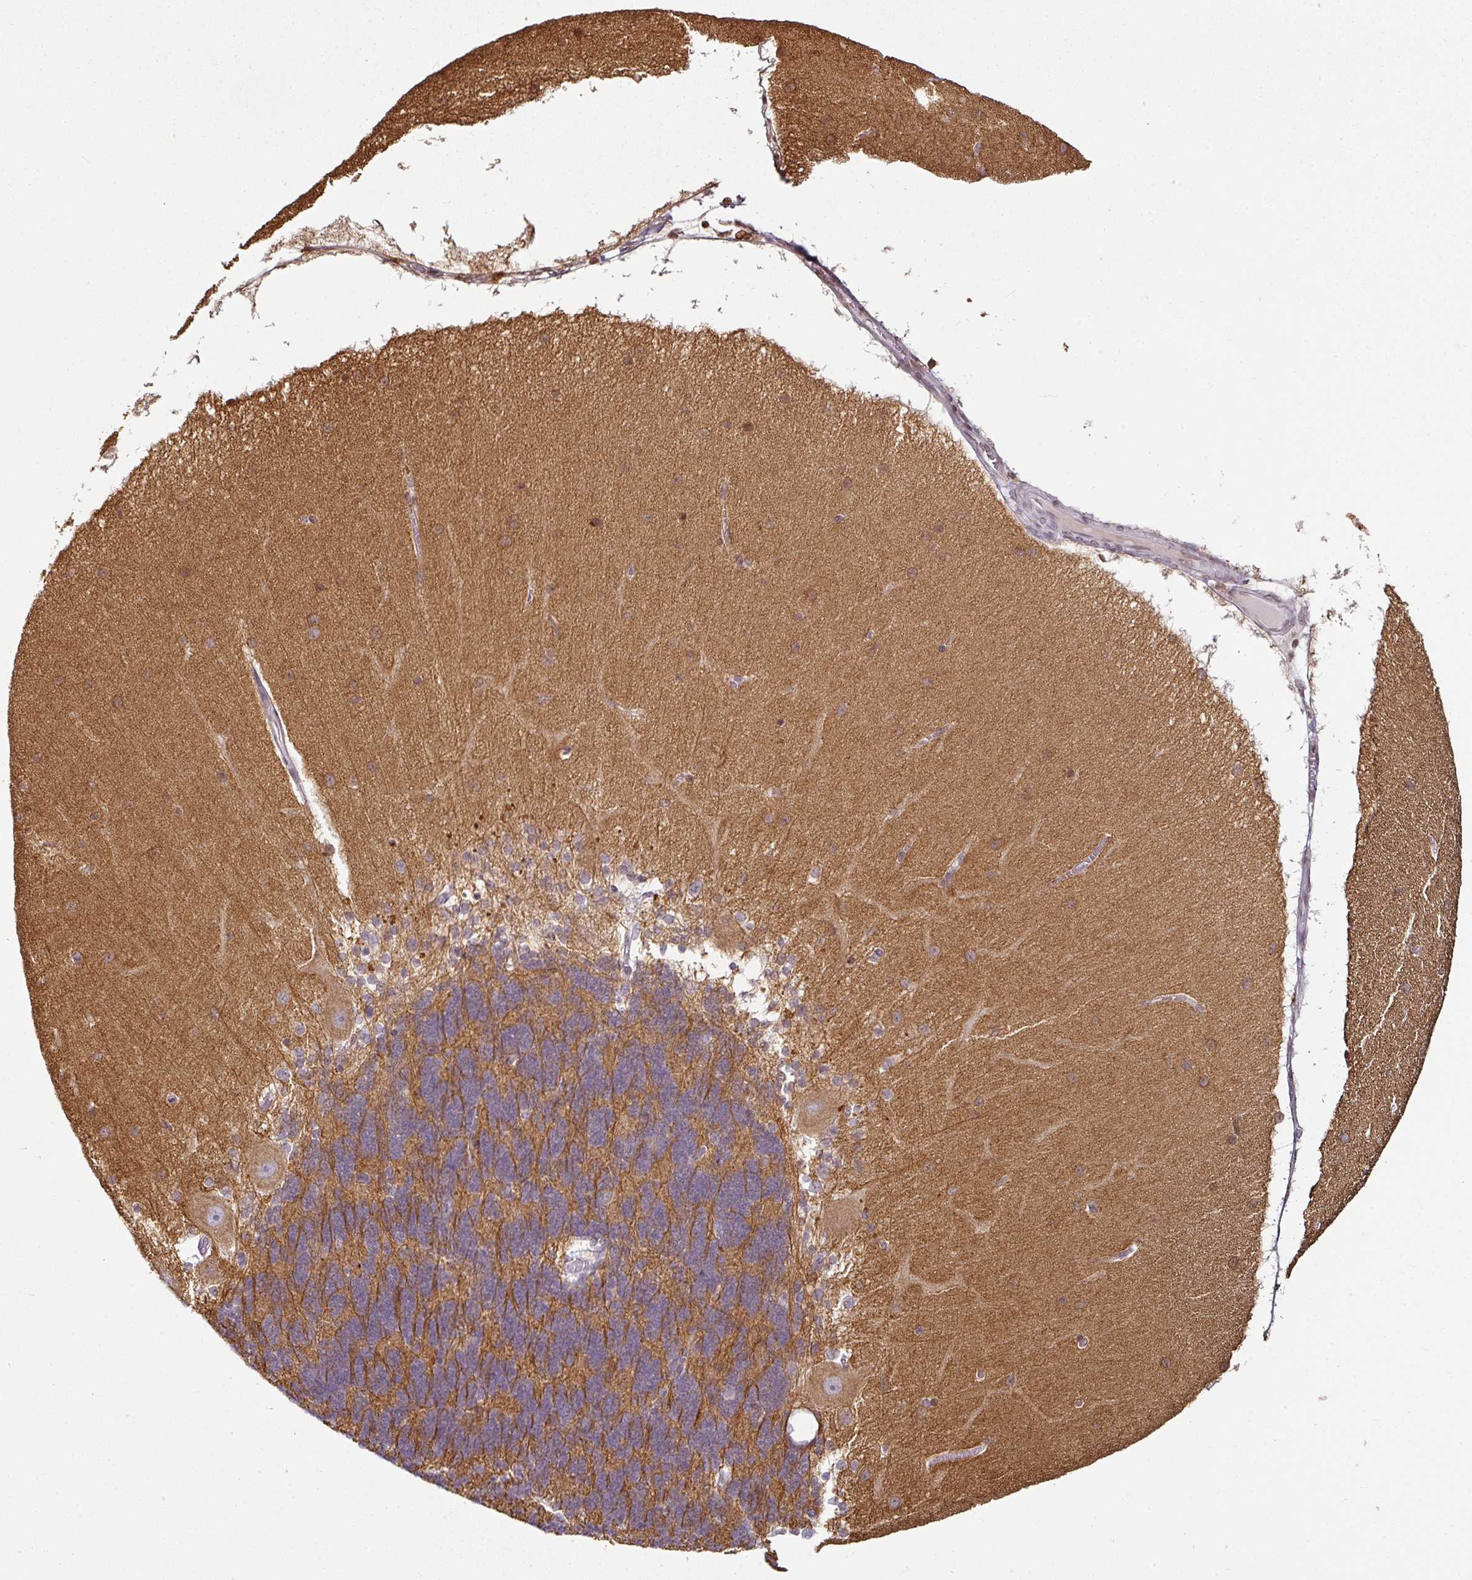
{"staining": {"intensity": "moderate", "quantity": ">75%", "location": "cytoplasmic/membranous"}, "tissue": "cerebellum", "cell_type": "Cells in granular layer", "image_type": "normal", "snomed": [{"axis": "morphology", "description": "Normal tissue, NOS"}, {"axis": "topography", "description": "Cerebellum"}], "caption": "Benign cerebellum reveals moderate cytoplasmic/membranous expression in approximately >75% of cells in granular layer, visualized by immunohistochemistry. The staining was performed using DAB, with brown indicating positive protein expression. Nuclei are stained blue with hematoxylin.", "gene": "SYT8", "patient": {"sex": "female", "age": 54}}